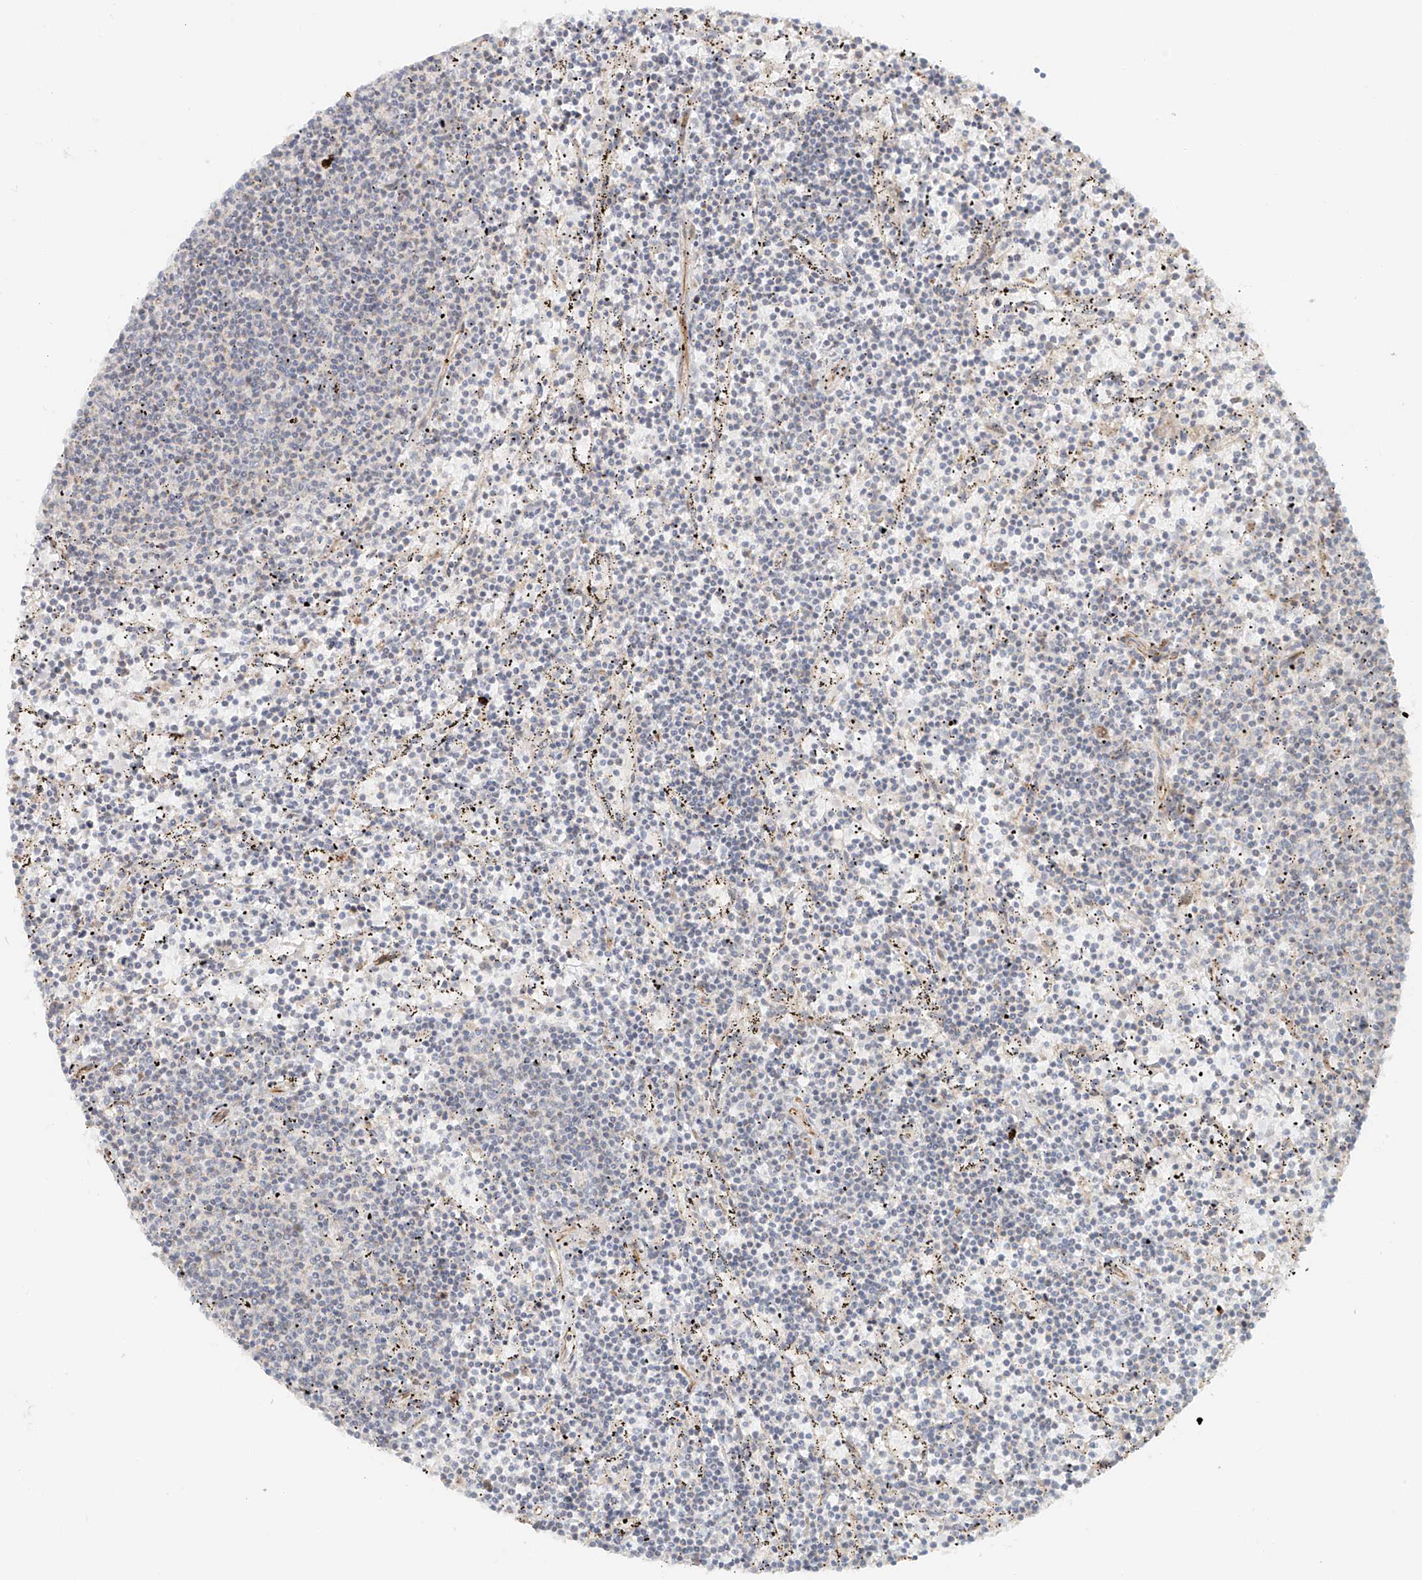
{"staining": {"intensity": "negative", "quantity": "none", "location": "none"}, "tissue": "lymphoma", "cell_type": "Tumor cells", "image_type": "cancer", "snomed": [{"axis": "morphology", "description": "Malignant lymphoma, non-Hodgkin's type, Low grade"}, {"axis": "topography", "description": "Spleen"}], "caption": "An IHC image of lymphoma is shown. There is no staining in tumor cells of lymphoma. Brightfield microscopy of immunohistochemistry stained with DAB (3,3'-diaminobenzidine) (brown) and hematoxylin (blue), captured at high magnification.", "gene": "MIPEP", "patient": {"sex": "female", "age": 50}}